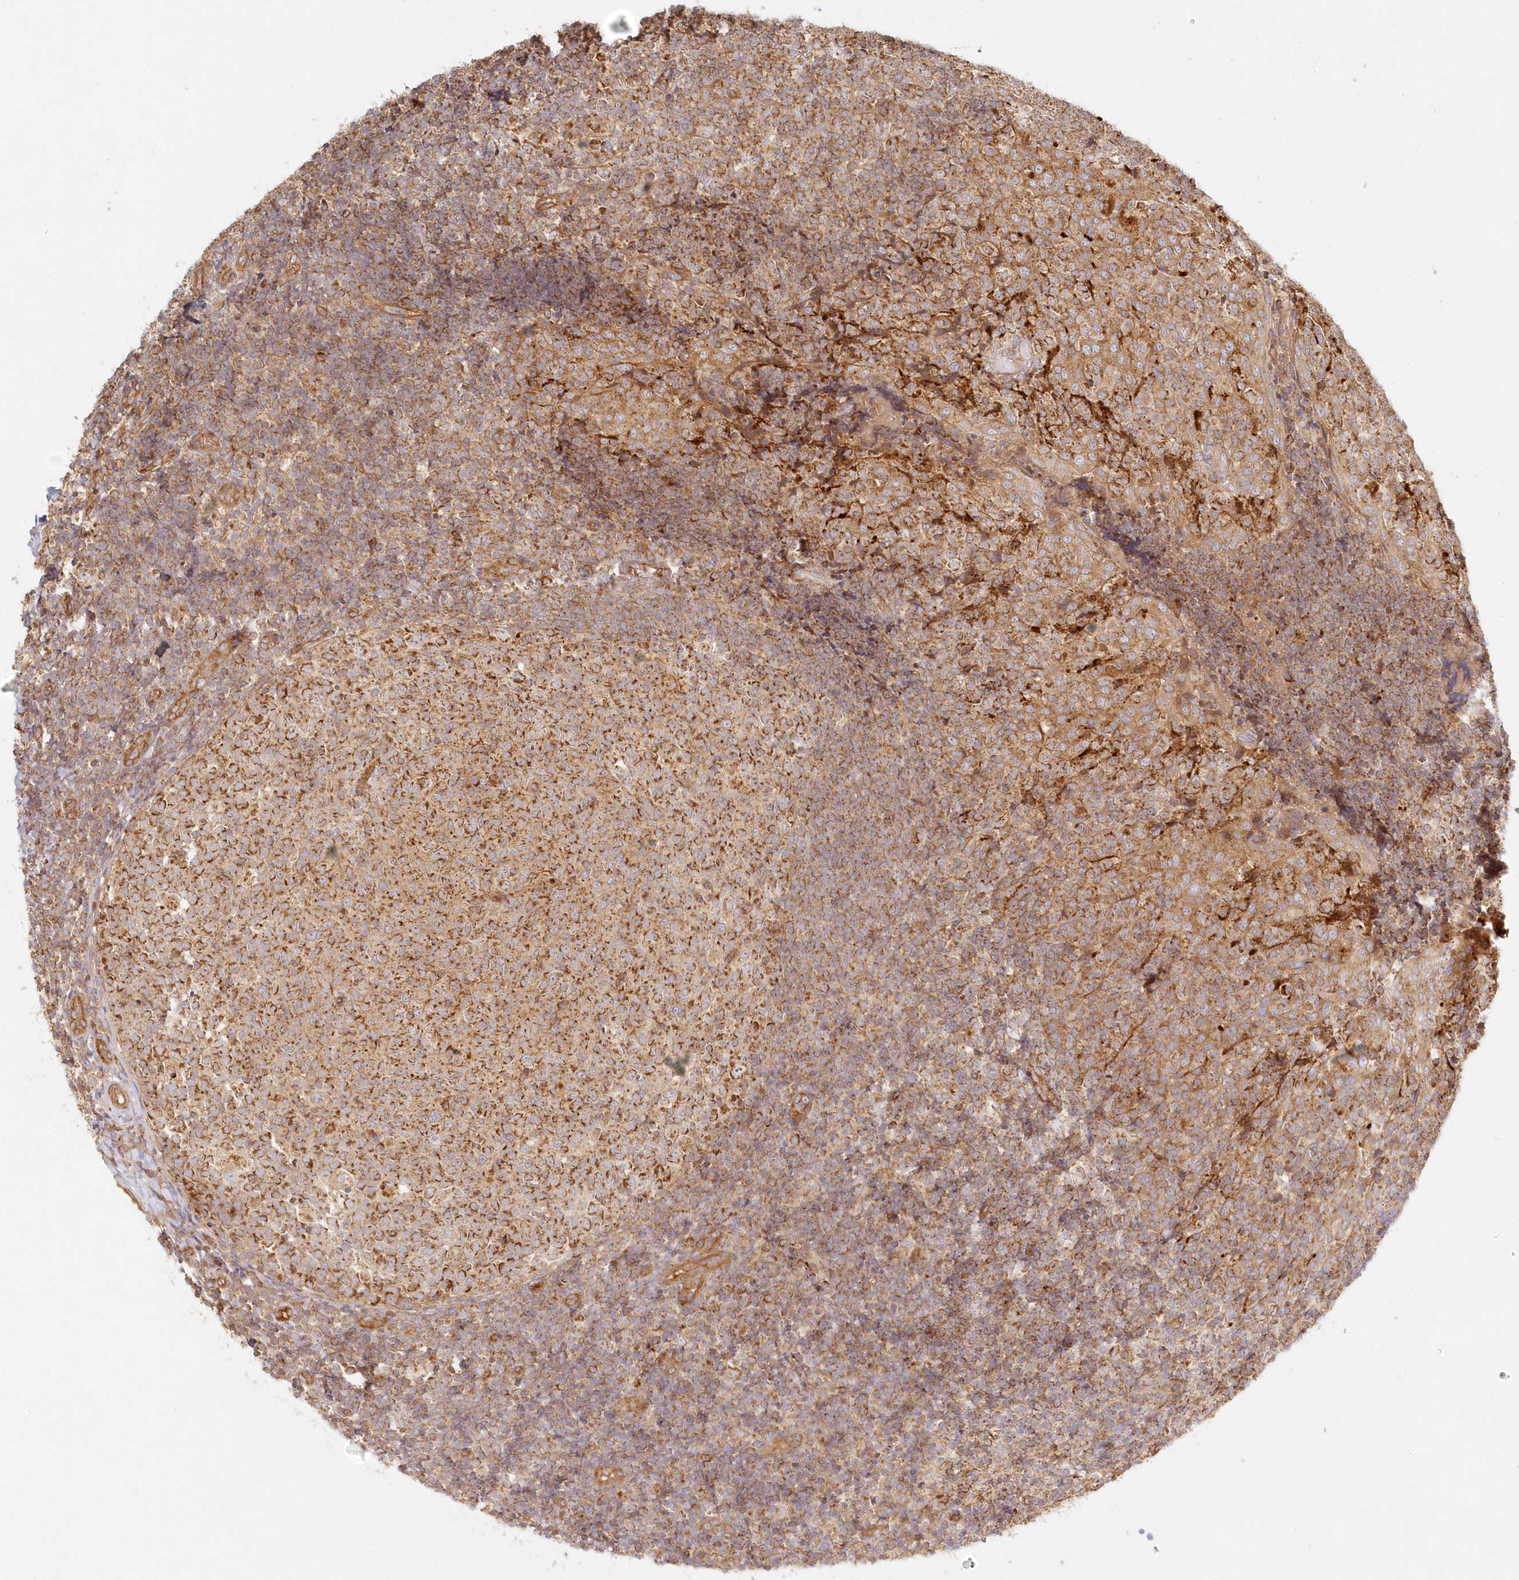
{"staining": {"intensity": "strong", "quantity": ">75%", "location": "cytoplasmic/membranous"}, "tissue": "tonsil", "cell_type": "Germinal center cells", "image_type": "normal", "snomed": [{"axis": "morphology", "description": "Normal tissue, NOS"}, {"axis": "topography", "description": "Tonsil"}], "caption": "Immunohistochemistry (DAB (3,3'-diaminobenzidine)) staining of normal human tonsil exhibits strong cytoplasmic/membranous protein expression in about >75% of germinal center cells.", "gene": "KIAA0232", "patient": {"sex": "female", "age": 19}}